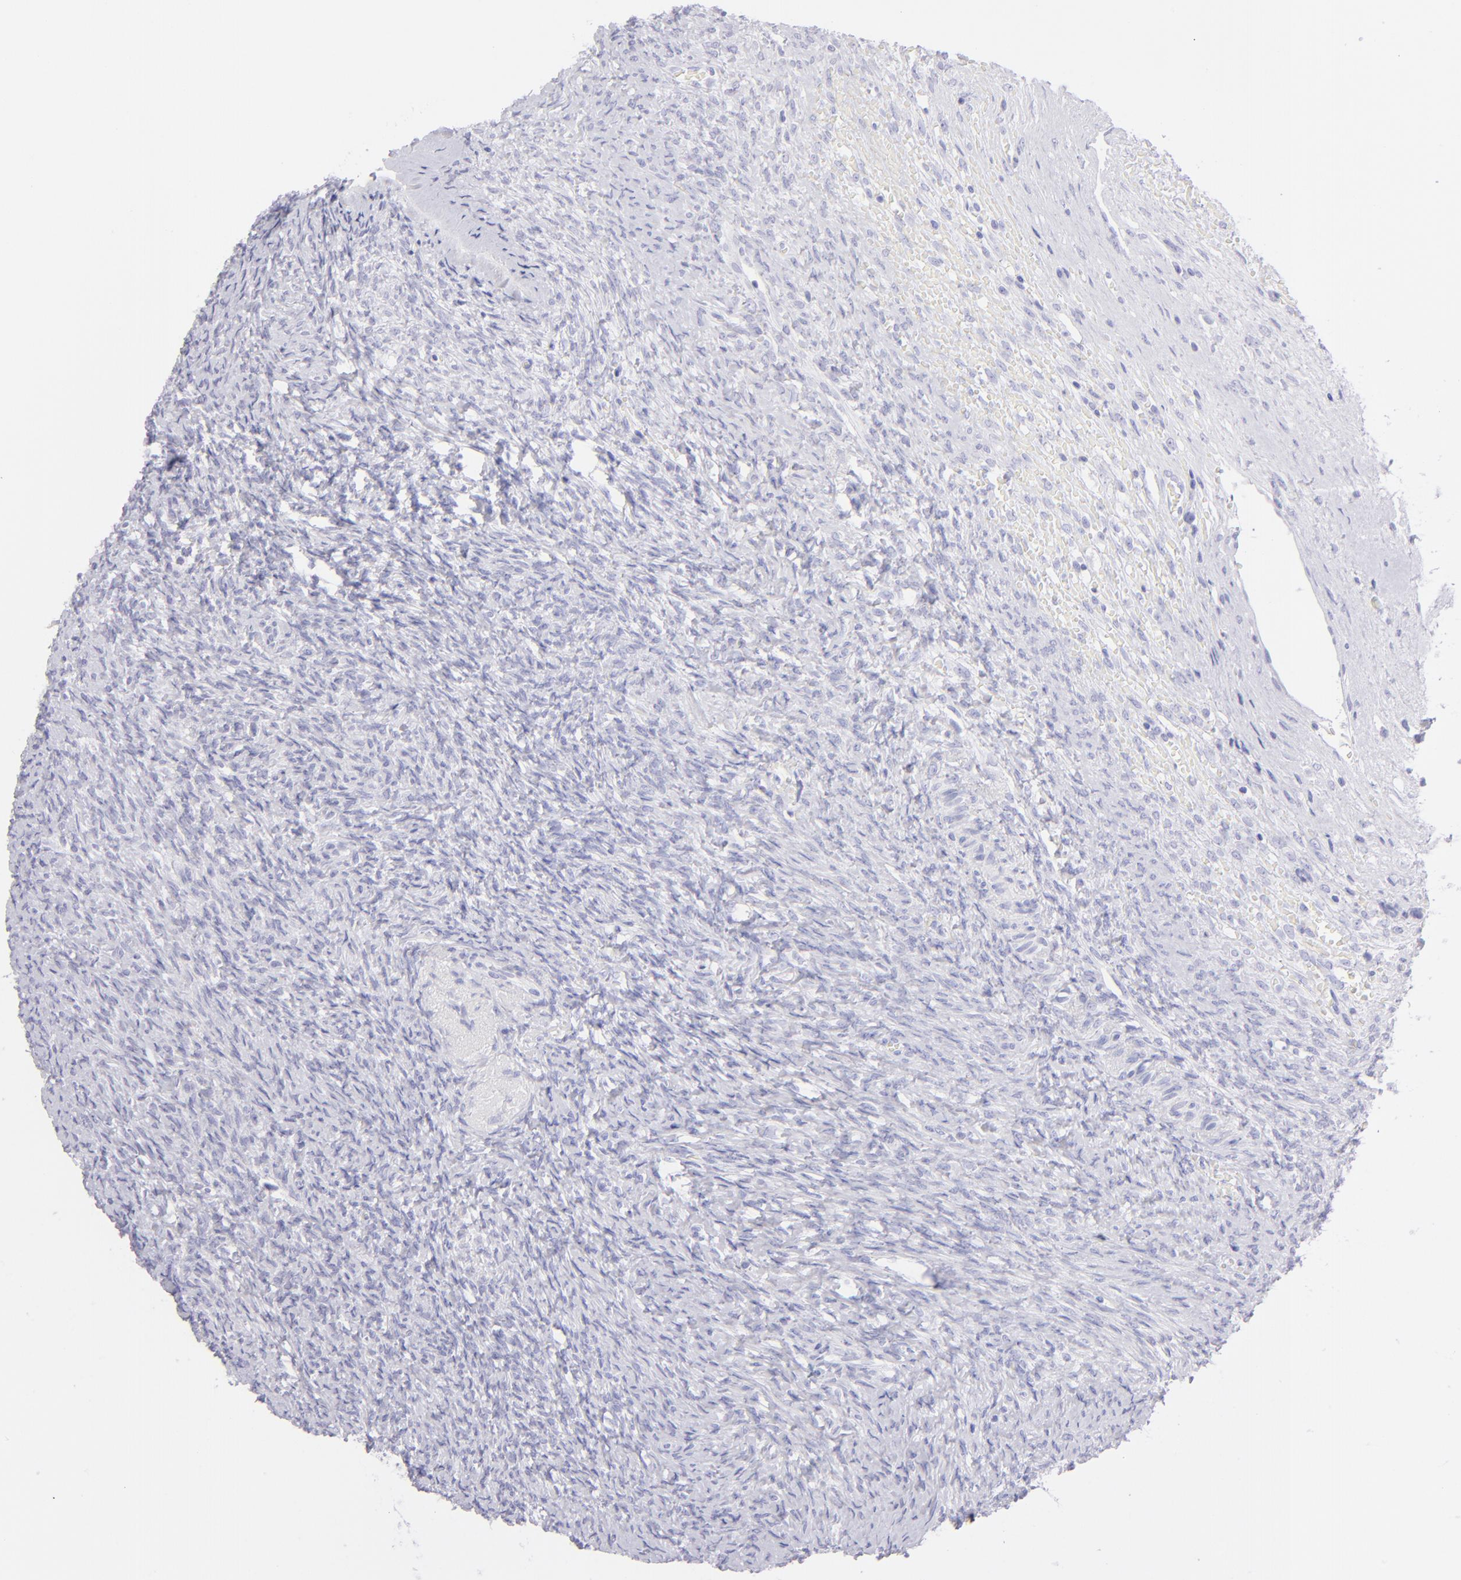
{"staining": {"intensity": "negative", "quantity": "none", "location": "none"}, "tissue": "ovary", "cell_type": "Follicle cells", "image_type": "normal", "snomed": [{"axis": "morphology", "description": "Normal tissue, NOS"}, {"axis": "topography", "description": "Ovary"}], "caption": "A histopathology image of ovary stained for a protein exhibits no brown staining in follicle cells. Brightfield microscopy of immunohistochemistry stained with DAB (3,3'-diaminobenzidine) (brown) and hematoxylin (blue), captured at high magnification.", "gene": "CD72", "patient": {"sex": "female", "age": 56}}